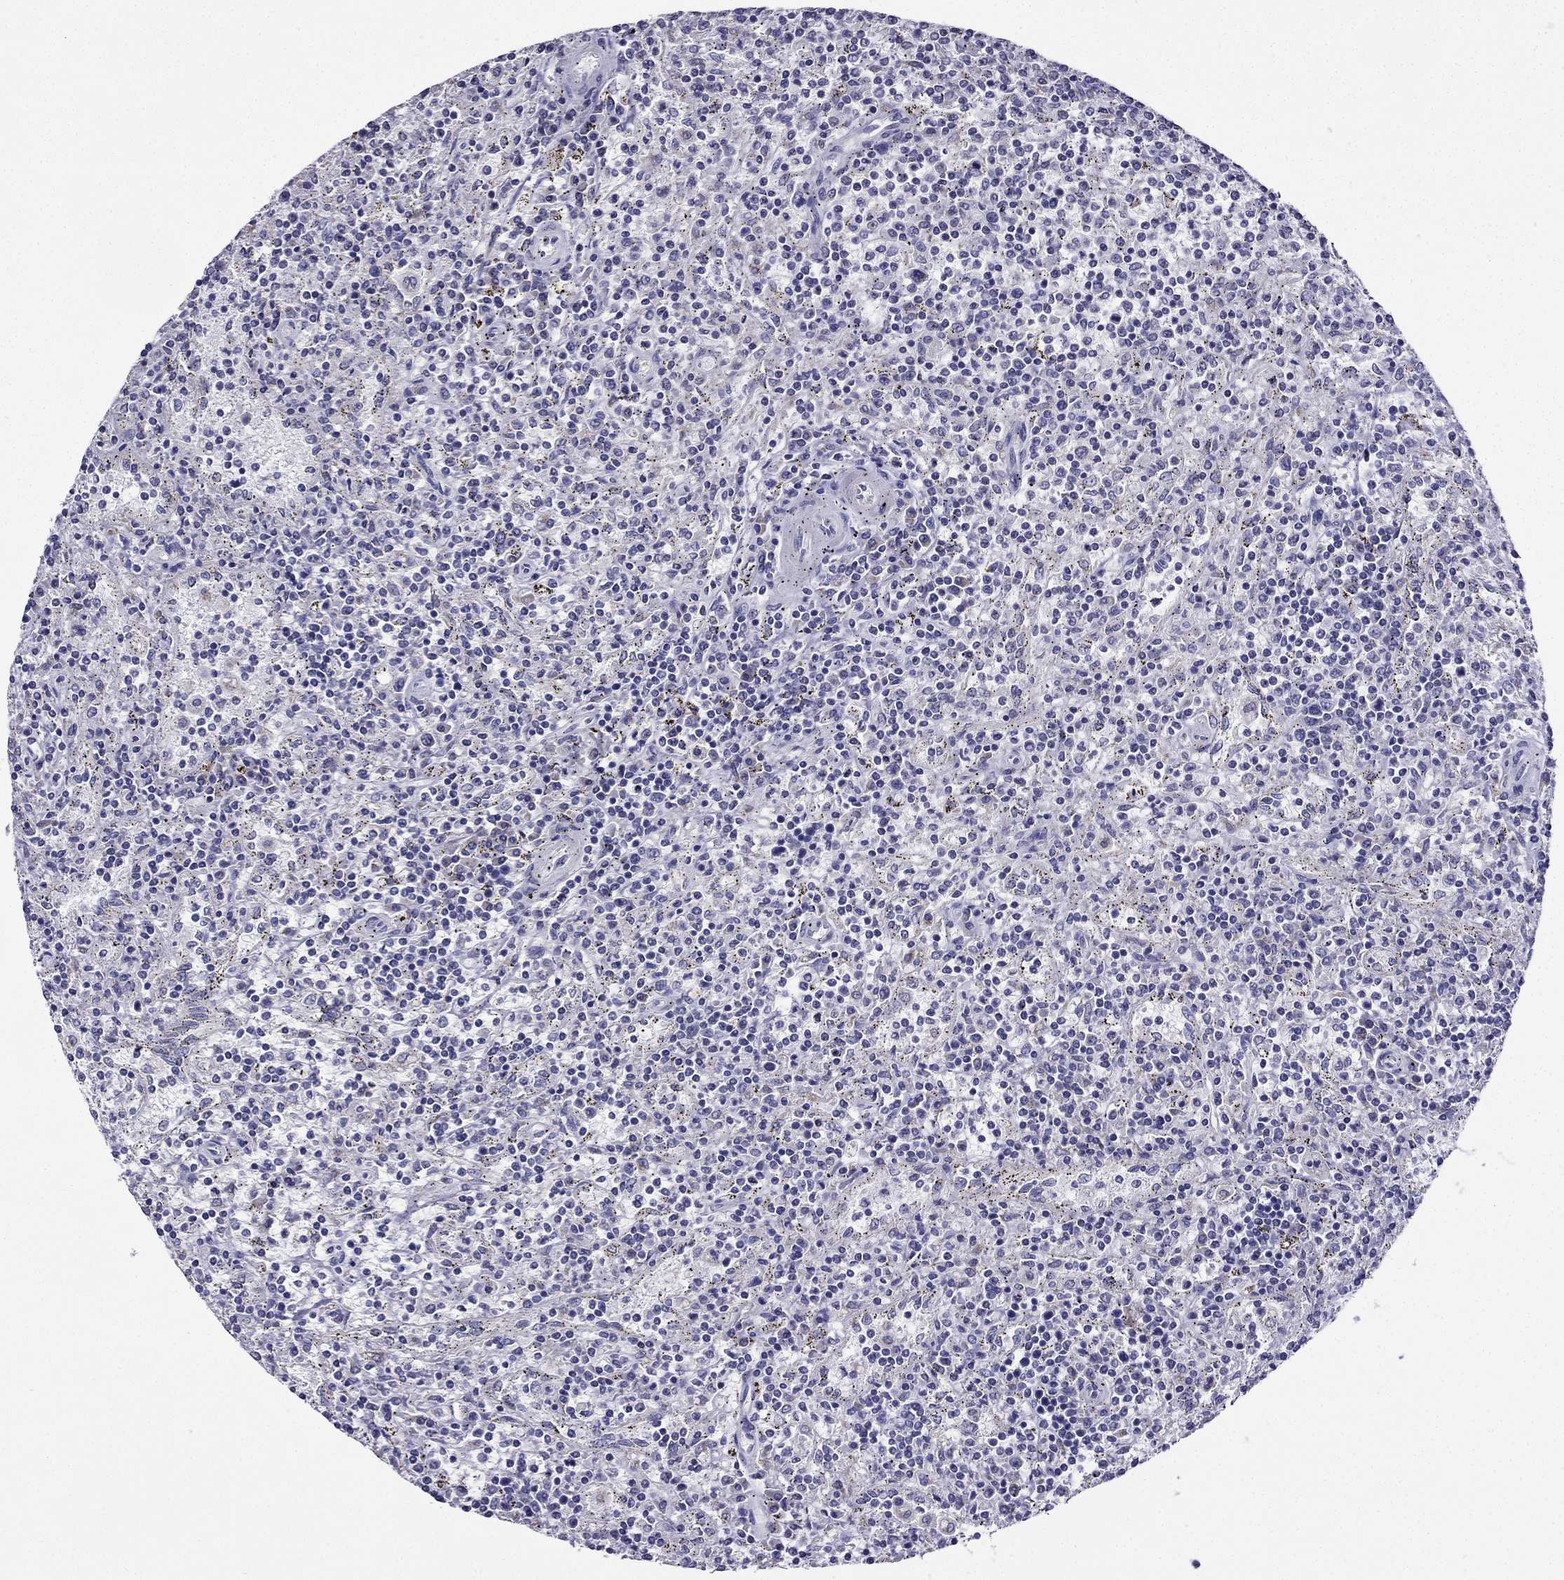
{"staining": {"intensity": "negative", "quantity": "none", "location": "none"}, "tissue": "lymphoma", "cell_type": "Tumor cells", "image_type": "cancer", "snomed": [{"axis": "morphology", "description": "Malignant lymphoma, non-Hodgkin's type, Low grade"}, {"axis": "topography", "description": "Spleen"}], "caption": "IHC micrograph of neoplastic tissue: human lymphoma stained with DAB displays no significant protein staining in tumor cells.", "gene": "KIF5A", "patient": {"sex": "male", "age": 62}}